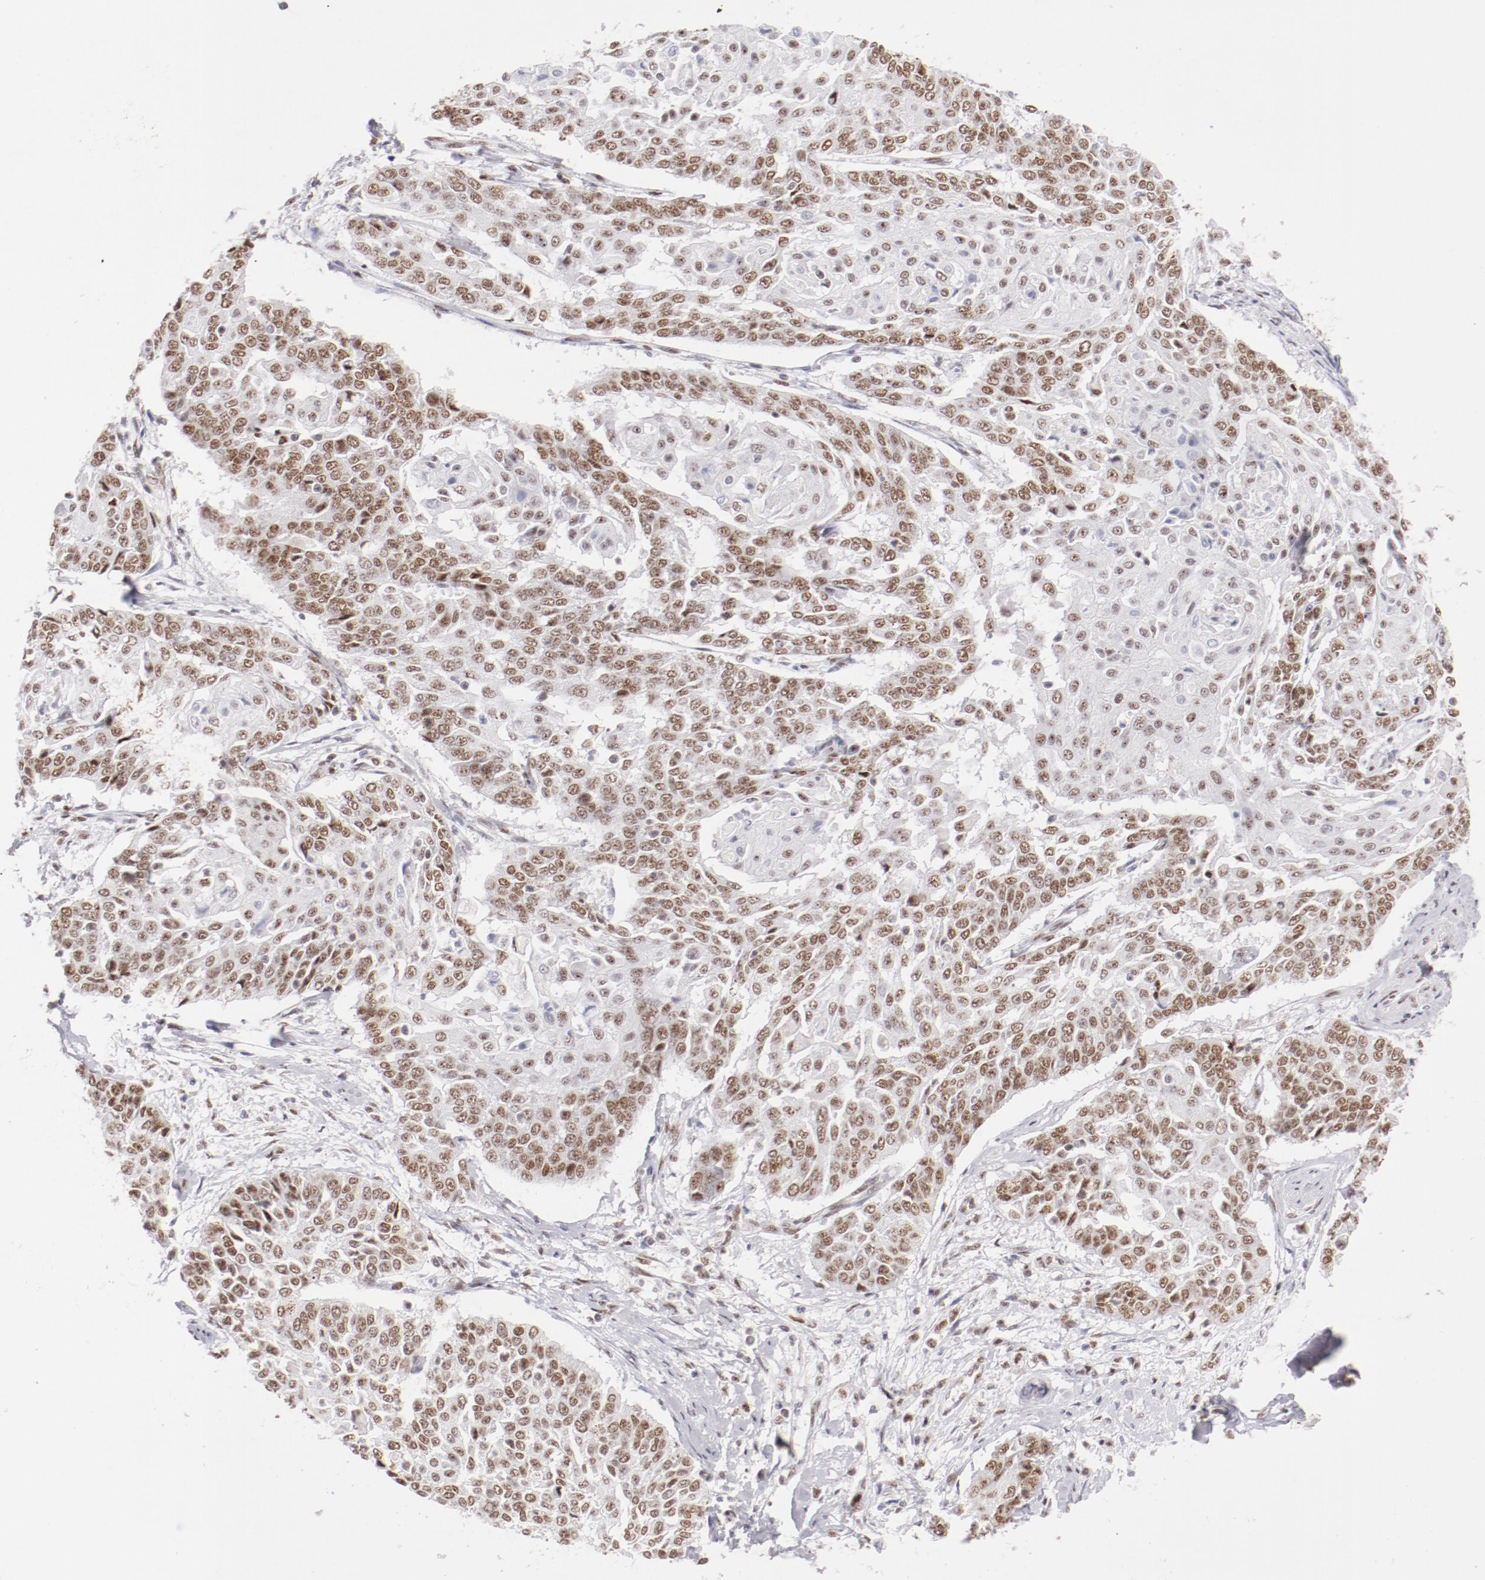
{"staining": {"intensity": "moderate", "quantity": ">75%", "location": "nuclear"}, "tissue": "cervical cancer", "cell_type": "Tumor cells", "image_type": "cancer", "snomed": [{"axis": "morphology", "description": "Squamous cell carcinoma, NOS"}, {"axis": "topography", "description": "Cervix"}], "caption": "Protein staining shows moderate nuclear staining in approximately >75% of tumor cells in cervical cancer.", "gene": "TFAP4", "patient": {"sex": "female", "age": 64}}